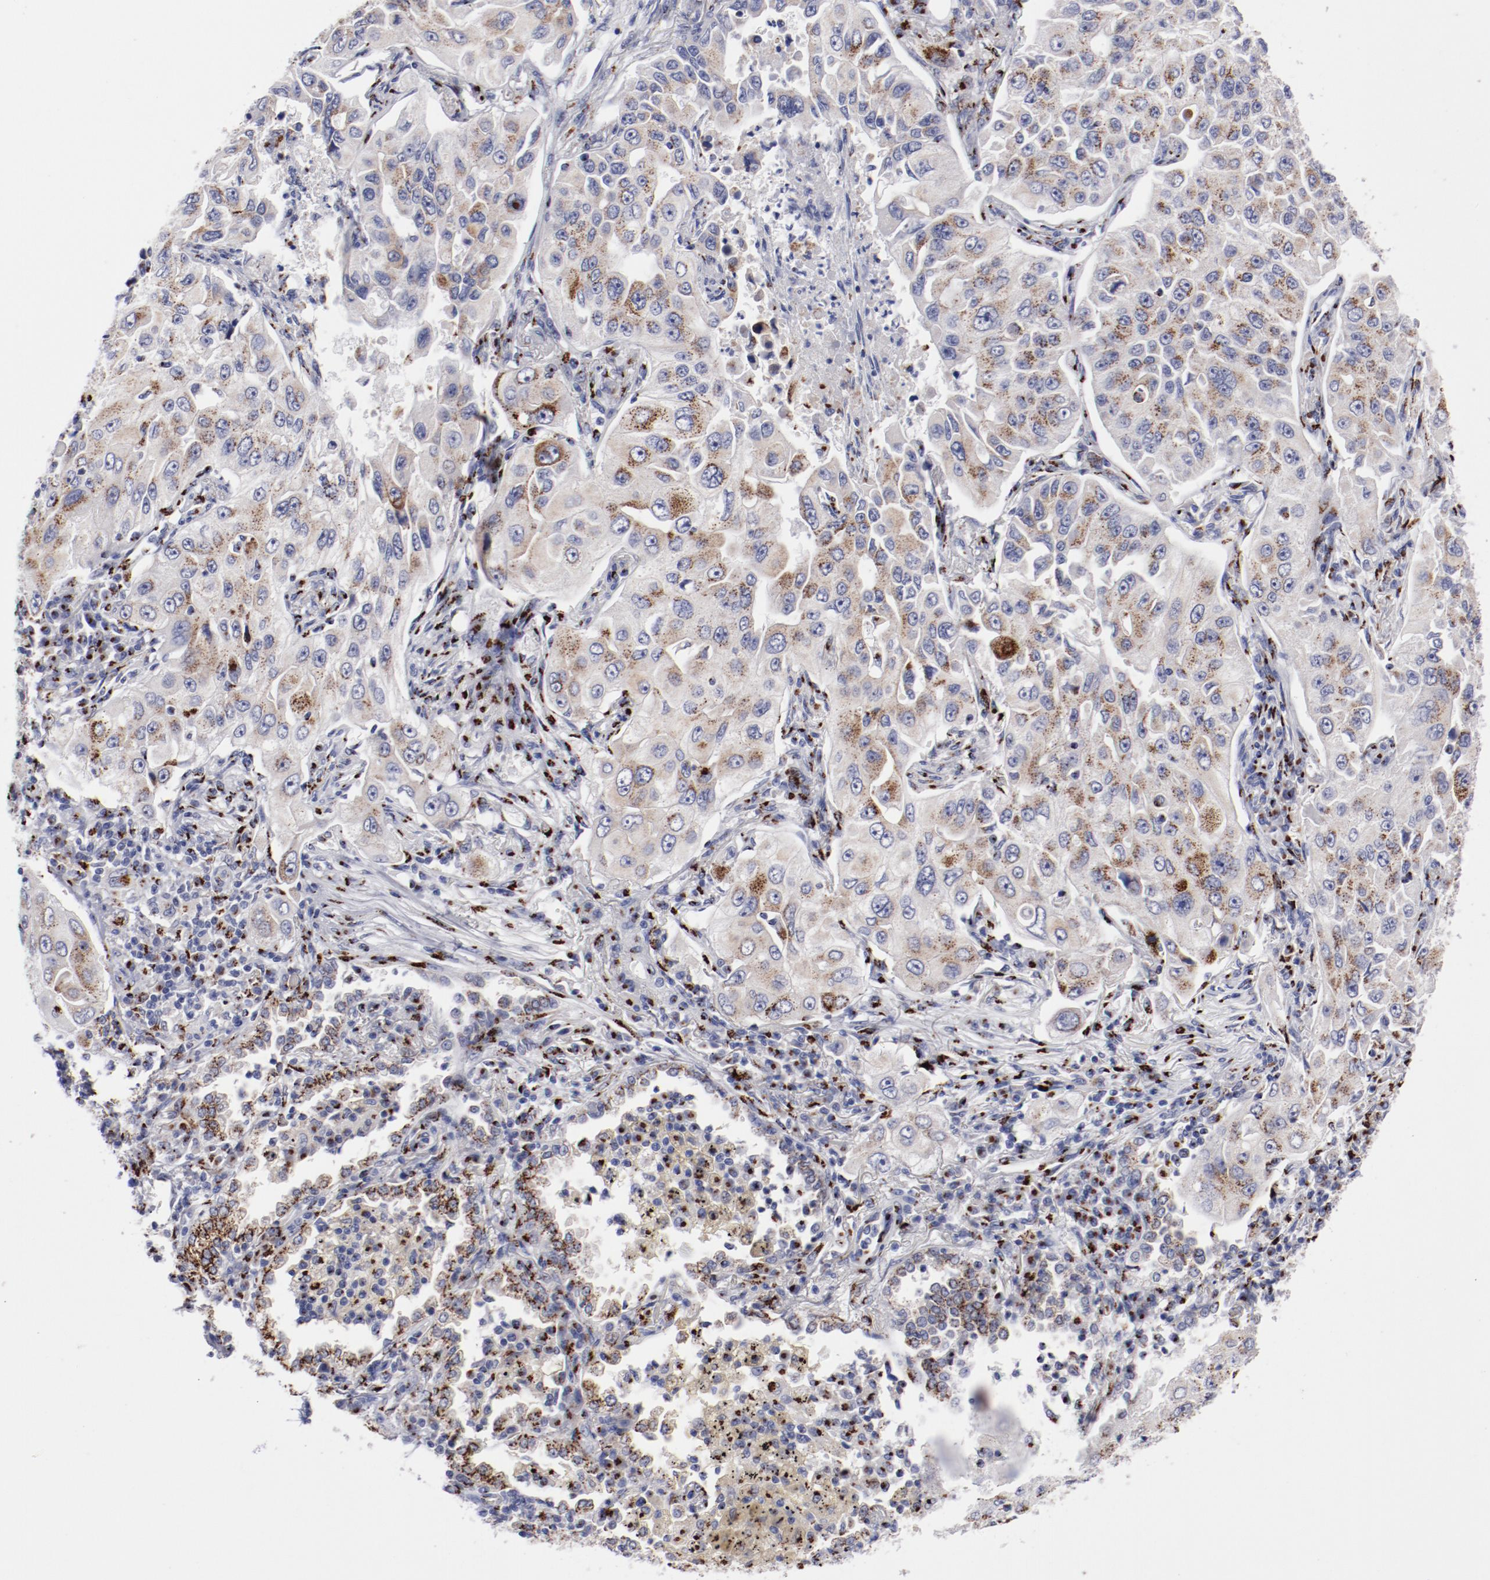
{"staining": {"intensity": "strong", "quantity": "25%-75%", "location": "cytoplasmic/membranous"}, "tissue": "lung cancer", "cell_type": "Tumor cells", "image_type": "cancer", "snomed": [{"axis": "morphology", "description": "Adenocarcinoma, NOS"}, {"axis": "topography", "description": "Lung"}], "caption": "An immunohistochemistry photomicrograph of tumor tissue is shown. Protein staining in brown labels strong cytoplasmic/membranous positivity in lung adenocarcinoma within tumor cells. Ihc stains the protein in brown and the nuclei are stained blue.", "gene": "GOLIM4", "patient": {"sex": "male", "age": 84}}